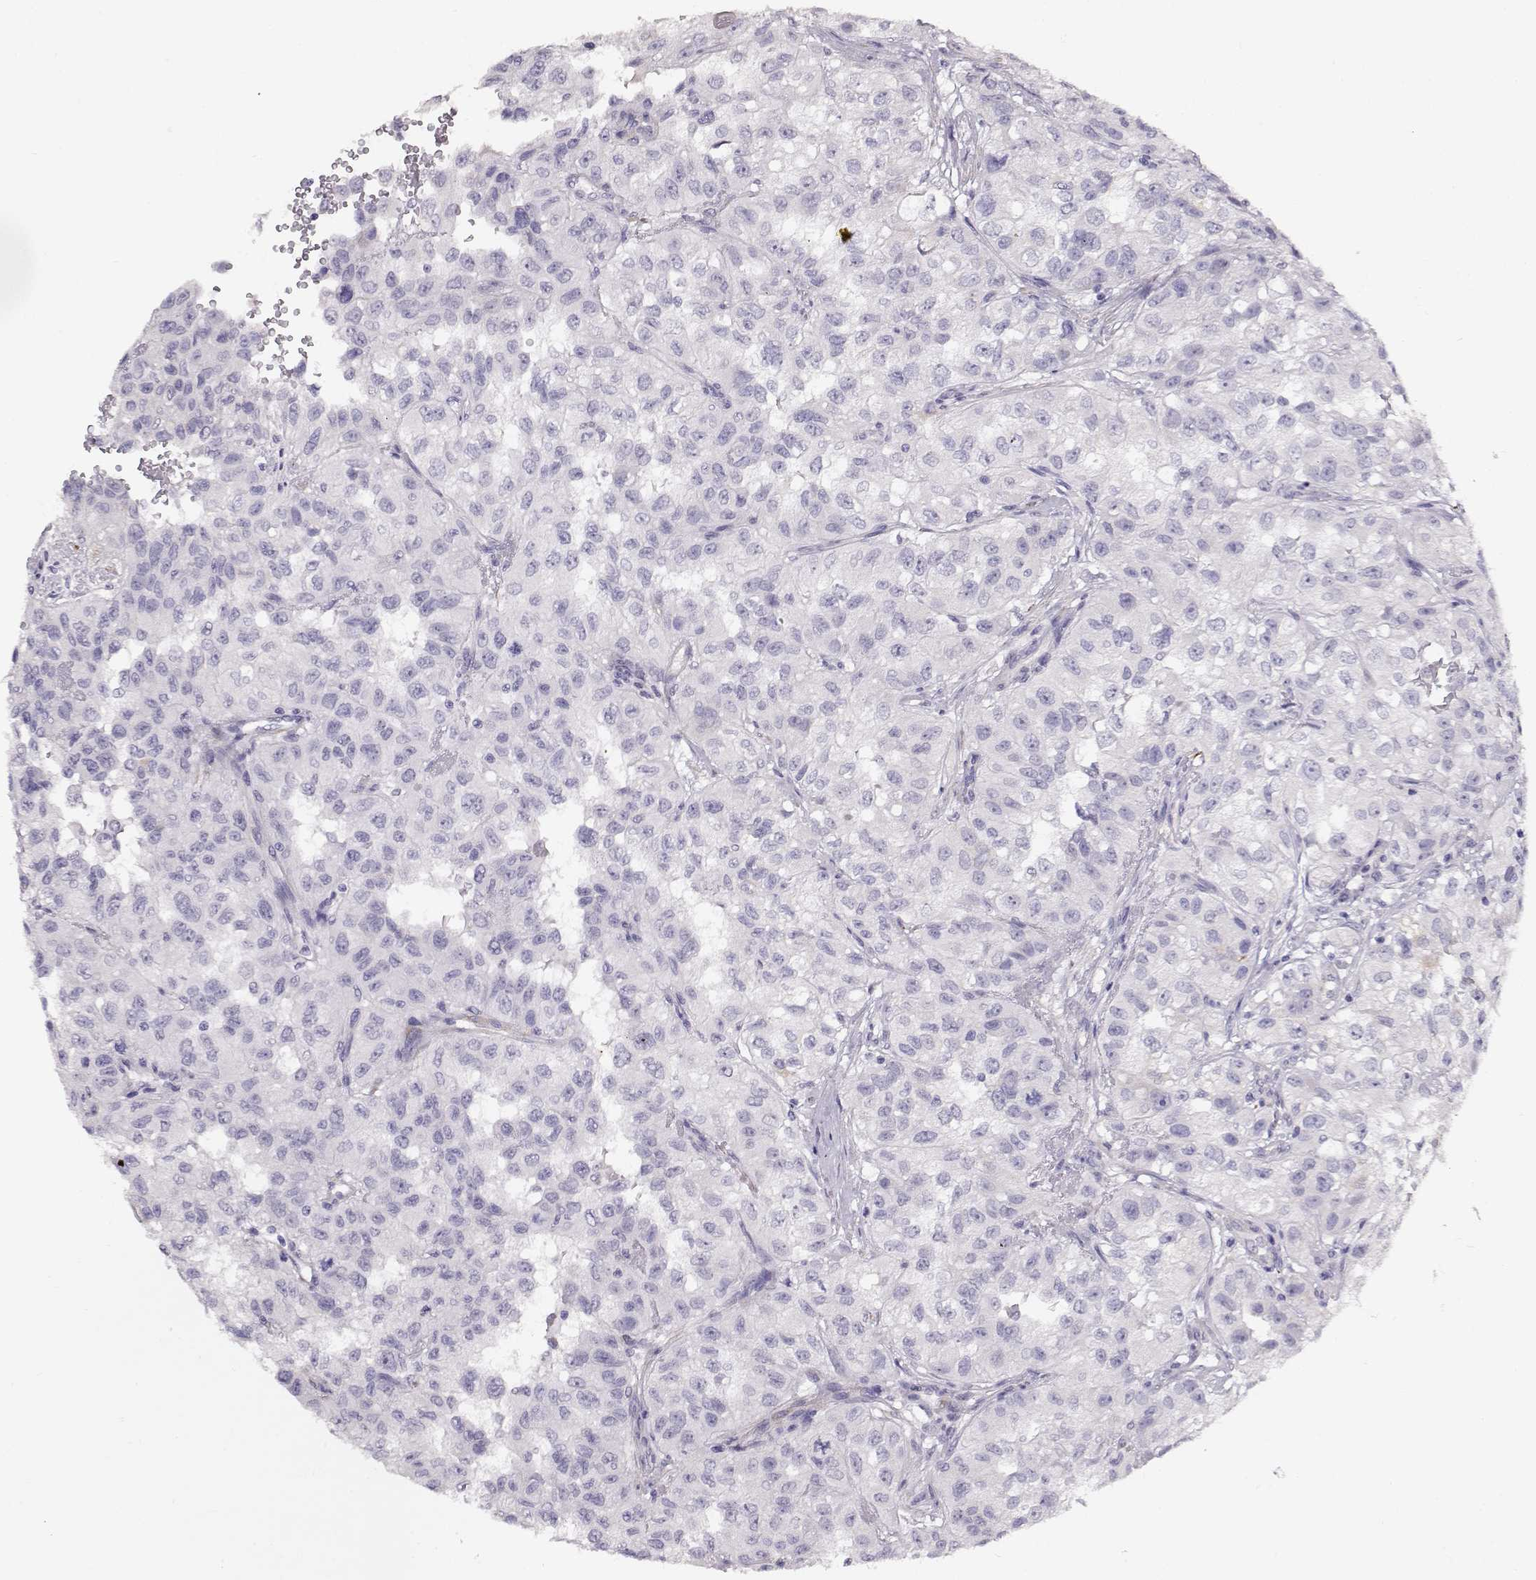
{"staining": {"intensity": "negative", "quantity": "none", "location": "none"}, "tissue": "renal cancer", "cell_type": "Tumor cells", "image_type": "cancer", "snomed": [{"axis": "morphology", "description": "Adenocarcinoma, NOS"}, {"axis": "topography", "description": "Kidney"}], "caption": "Immunohistochemical staining of adenocarcinoma (renal) displays no significant staining in tumor cells. (Brightfield microscopy of DAB (3,3'-diaminobenzidine) immunohistochemistry at high magnification).", "gene": "RBM44", "patient": {"sex": "male", "age": 64}}